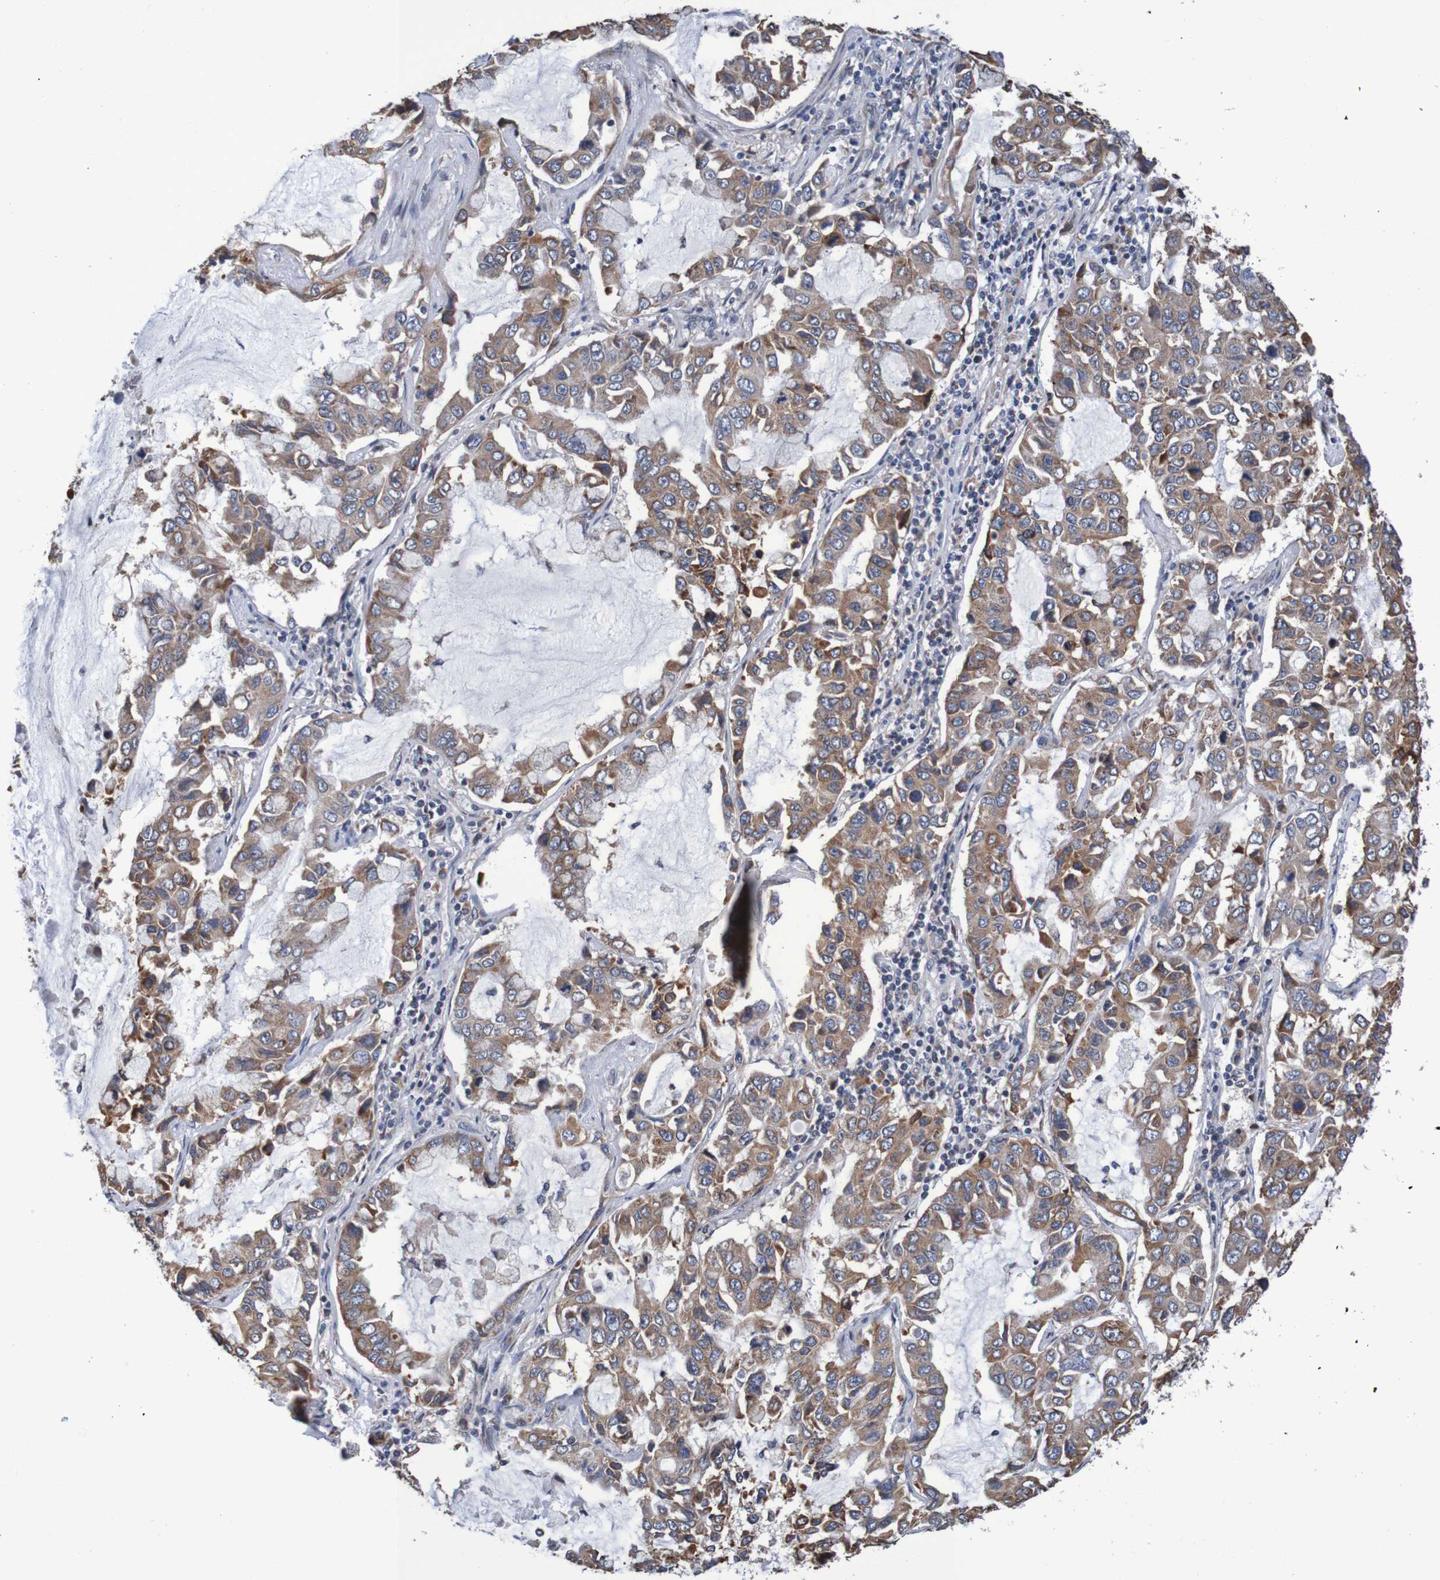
{"staining": {"intensity": "moderate", "quantity": ">75%", "location": "cytoplasmic/membranous"}, "tissue": "lung cancer", "cell_type": "Tumor cells", "image_type": "cancer", "snomed": [{"axis": "morphology", "description": "Adenocarcinoma, NOS"}, {"axis": "topography", "description": "Lung"}], "caption": "This micrograph exhibits IHC staining of human lung cancer, with medium moderate cytoplasmic/membranous staining in about >75% of tumor cells.", "gene": "FIBP", "patient": {"sex": "male", "age": 64}}